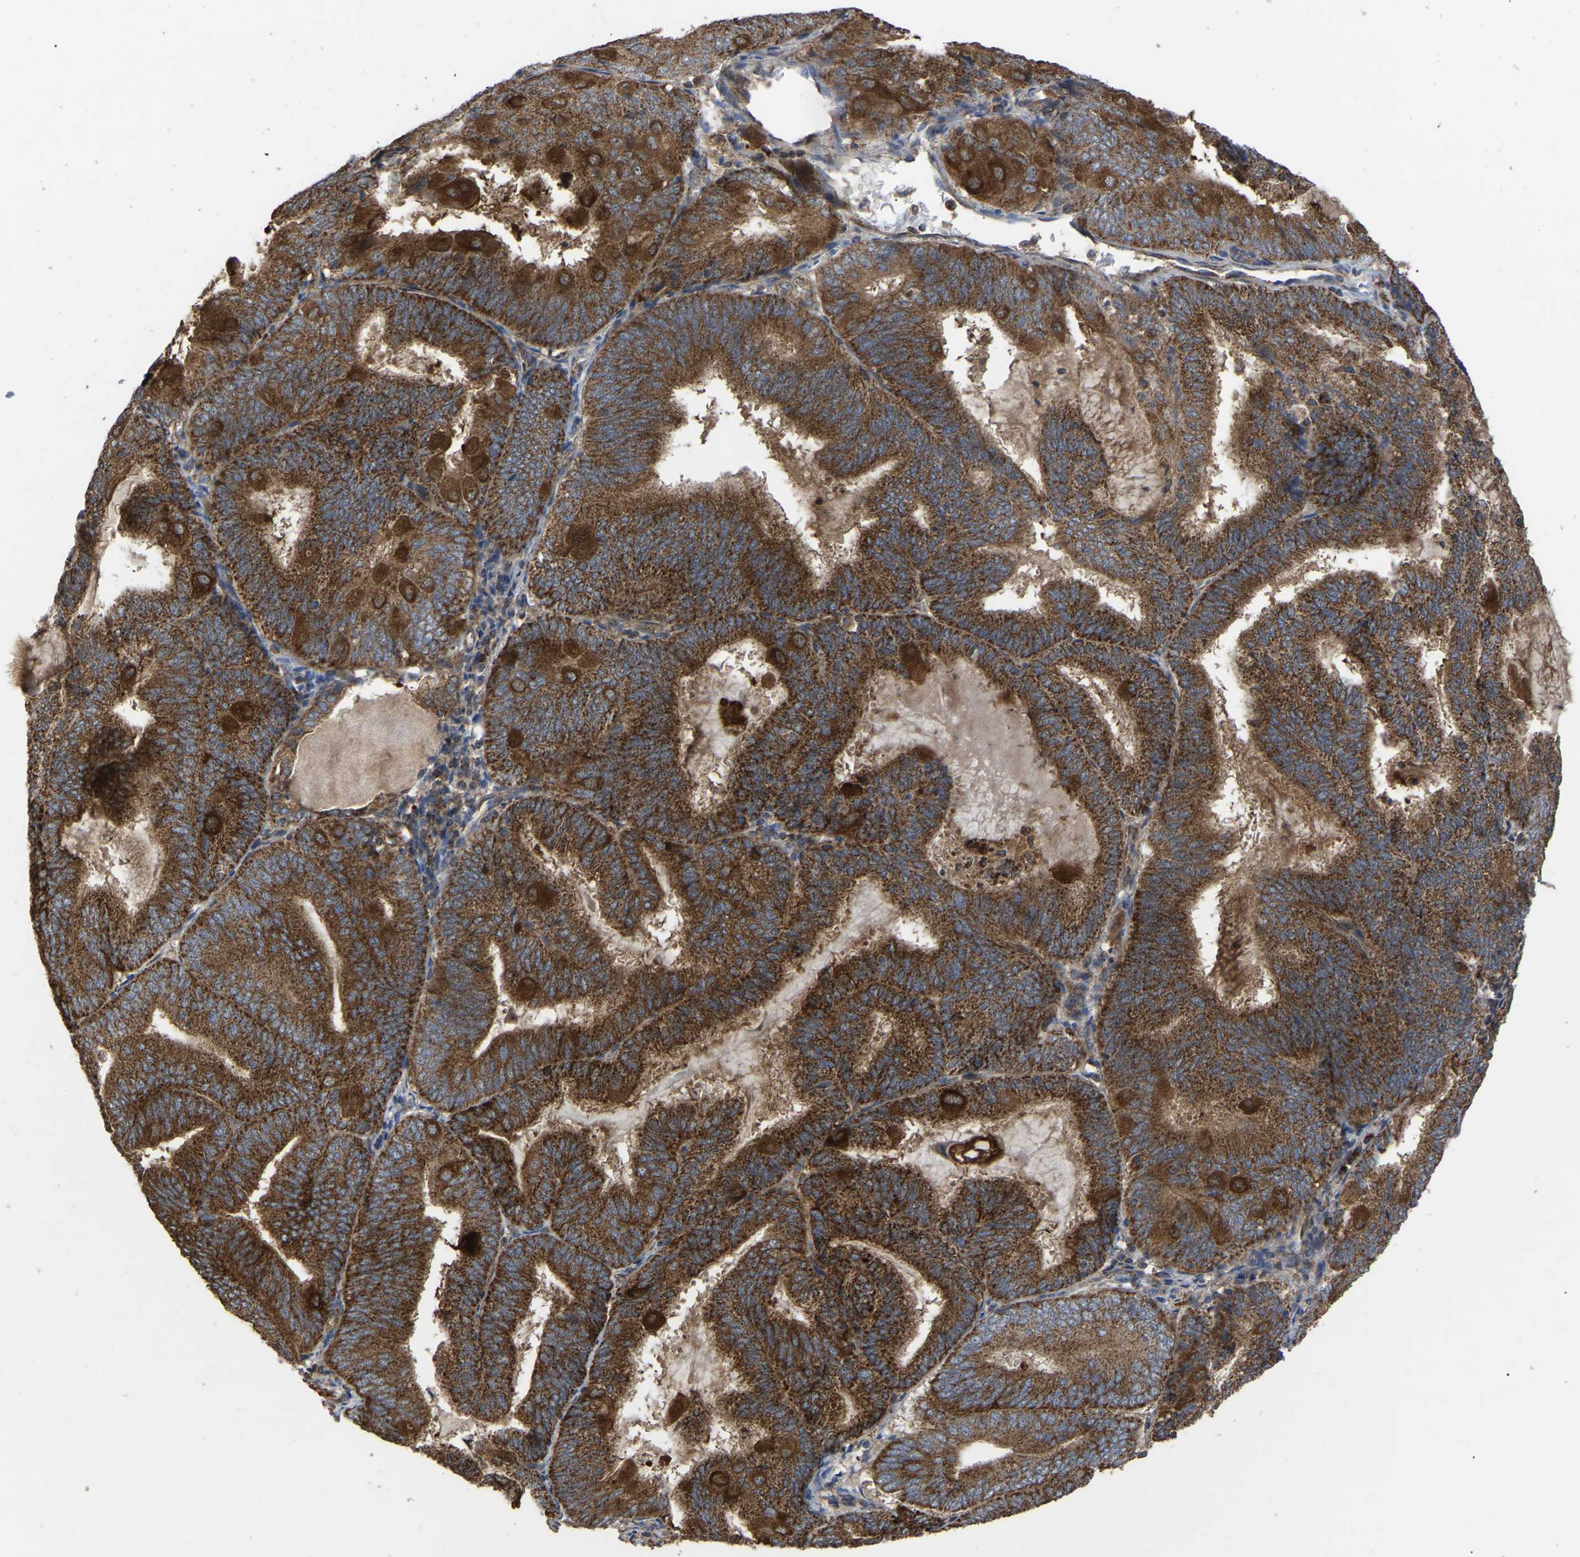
{"staining": {"intensity": "strong", "quantity": ">75%", "location": "cytoplasmic/membranous"}, "tissue": "endometrial cancer", "cell_type": "Tumor cells", "image_type": "cancer", "snomed": [{"axis": "morphology", "description": "Adenocarcinoma, NOS"}, {"axis": "topography", "description": "Endometrium"}], "caption": "Tumor cells exhibit high levels of strong cytoplasmic/membranous staining in approximately >75% of cells in human adenocarcinoma (endometrial). Using DAB (brown) and hematoxylin (blue) stains, captured at high magnification using brightfield microscopy.", "gene": "GCC1", "patient": {"sex": "female", "age": 81}}